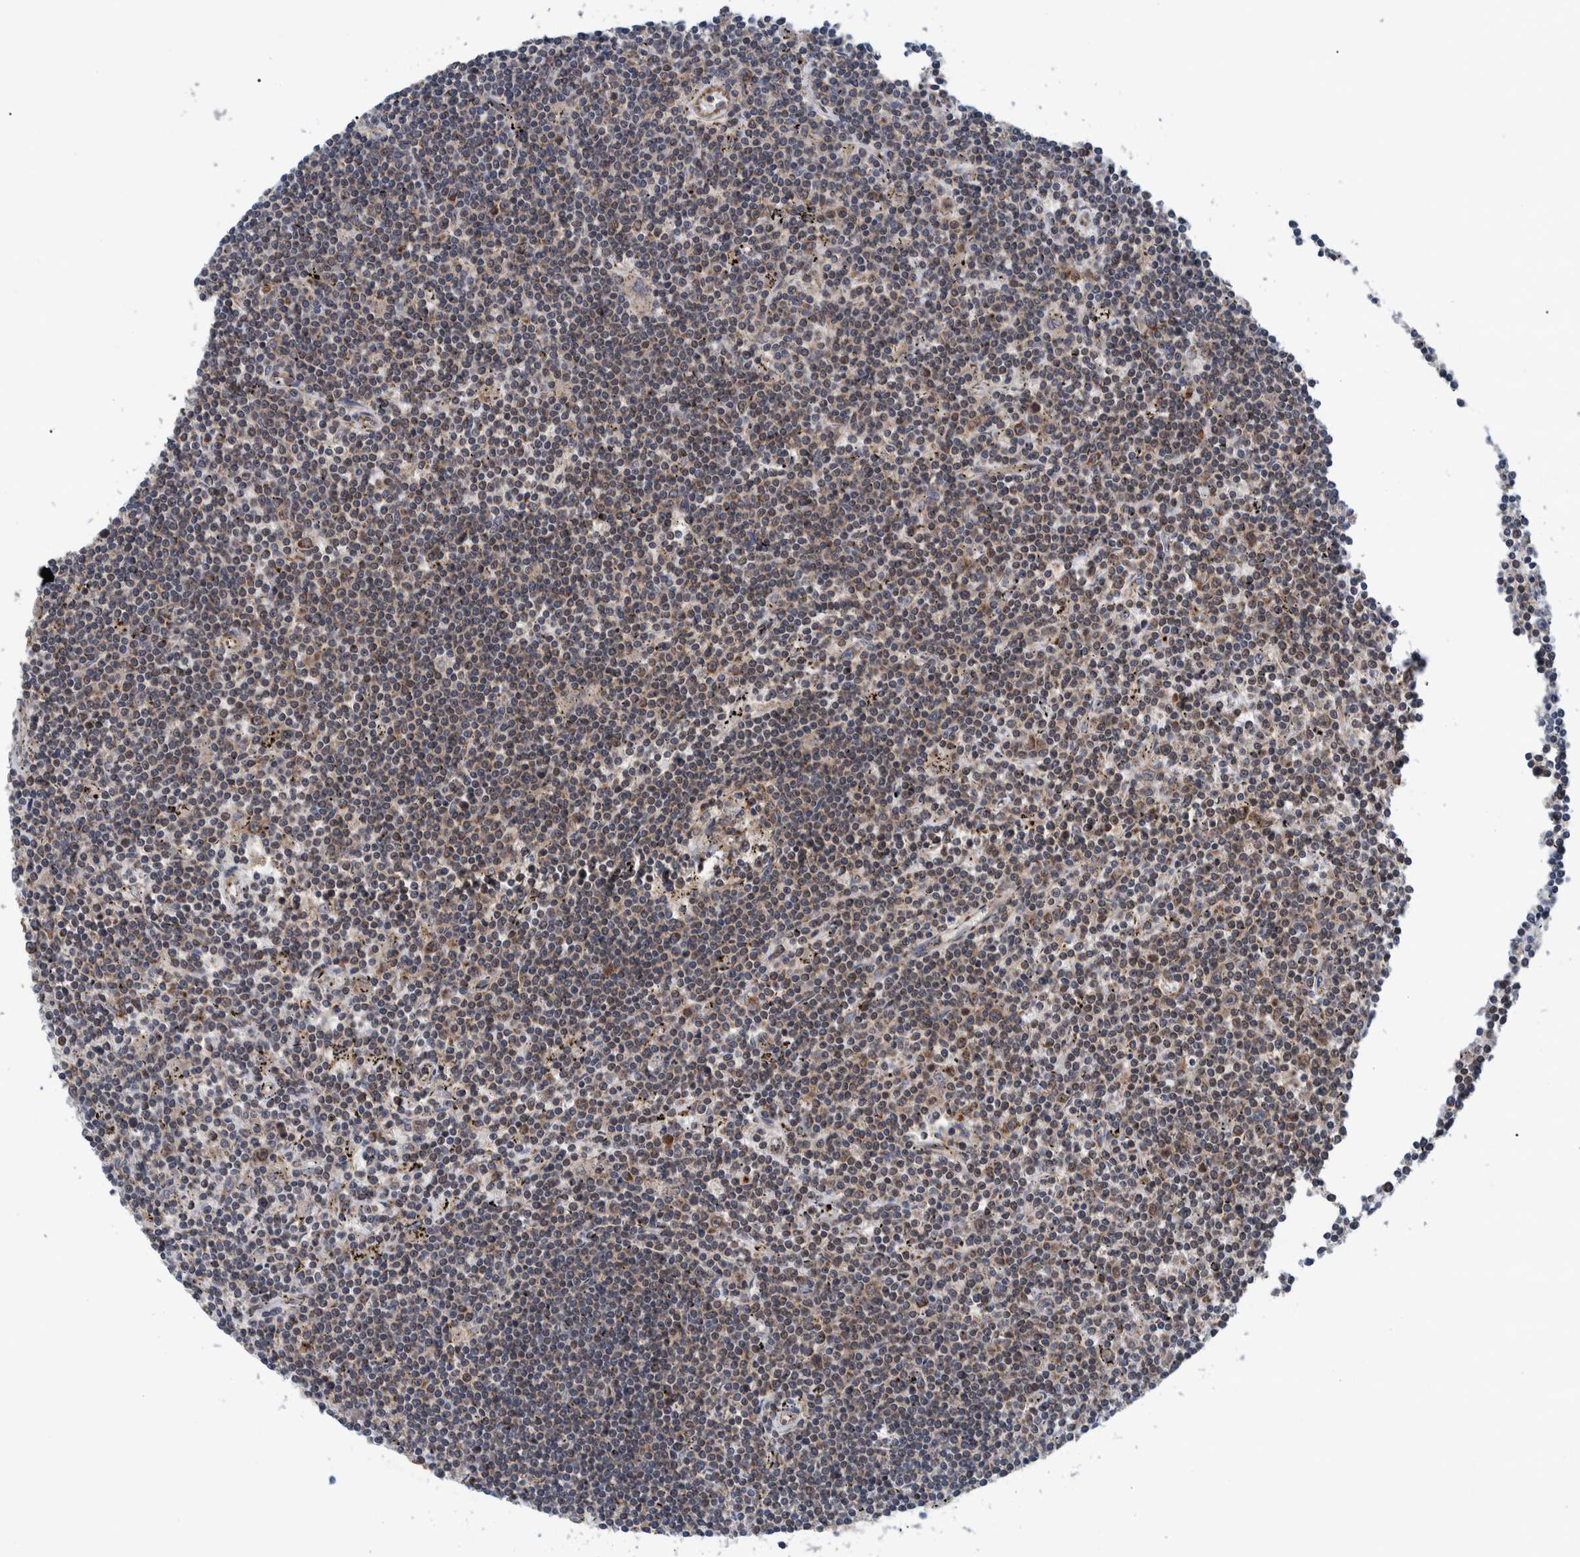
{"staining": {"intensity": "weak", "quantity": "<25%", "location": "cytoplasmic/membranous"}, "tissue": "lymphoma", "cell_type": "Tumor cells", "image_type": "cancer", "snomed": [{"axis": "morphology", "description": "Malignant lymphoma, non-Hodgkin's type, Low grade"}, {"axis": "topography", "description": "Spleen"}], "caption": "A photomicrograph of lymphoma stained for a protein exhibits no brown staining in tumor cells.", "gene": "MRPS7", "patient": {"sex": "male", "age": 76}}